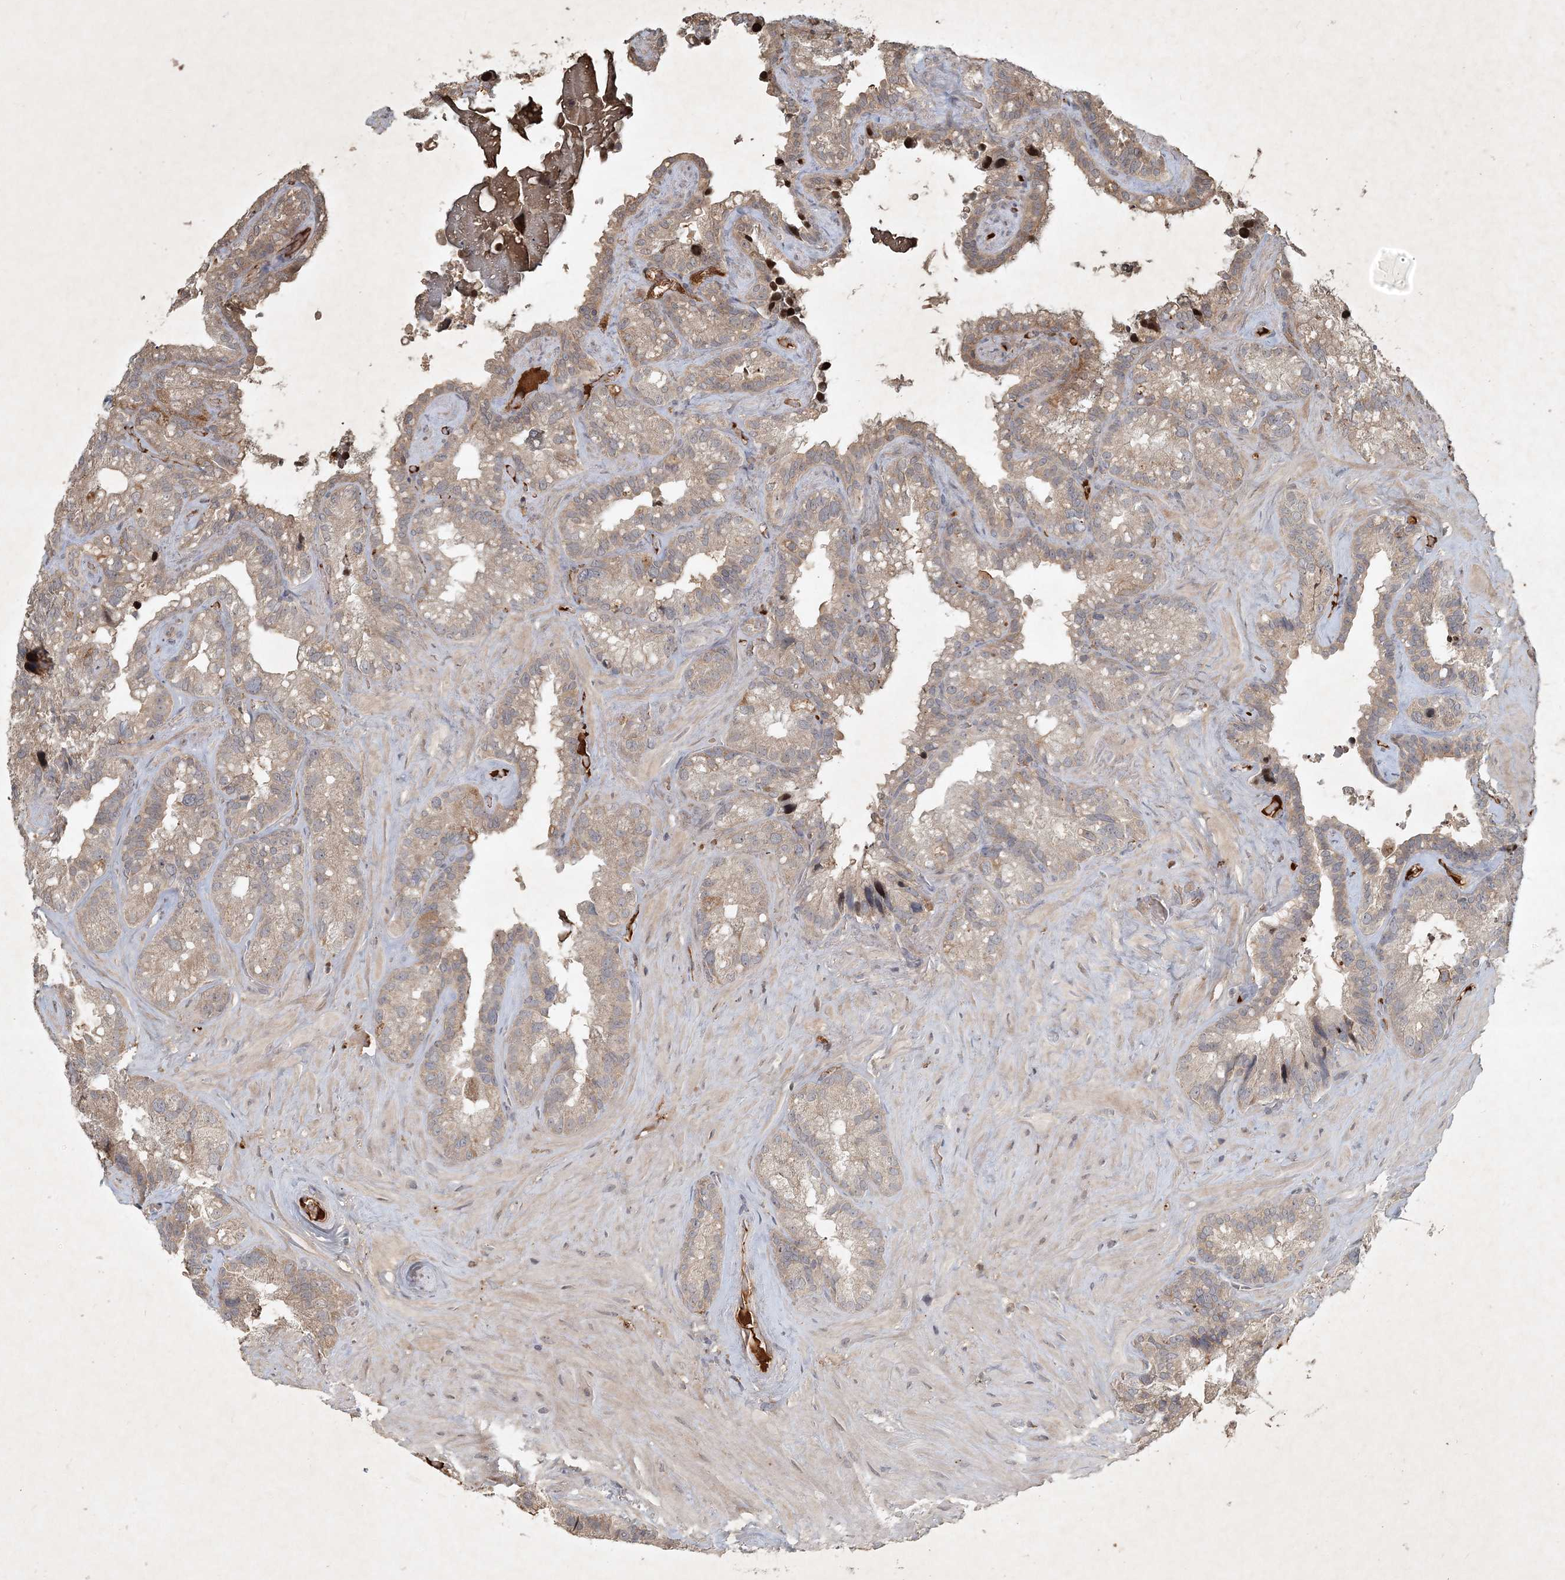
{"staining": {"intensity": "weak", "quantity": "<25%", "location": "cytoplasmic/membranous"}, "tissue": "seminal vesicle", "cell_type": "Glandular cells", "image_type": "normal", "snomed": [{"axis": "morphology", "description": "Normal tissue, NOS"}, {"axis": "topography", "description": "Prostate"}, {"axis": "topography", "description": "Seminal veicle"}], "caption": "A histopathology image of seminal vesicle stained for a protein shows no brown staining in glandular cells. The staining is performed using DAB brown chromogen with nuclei counter-stained in using hematoxylin.", "gene": "TNFAIP6", "patient": {"sex": "male", "age": 68}}